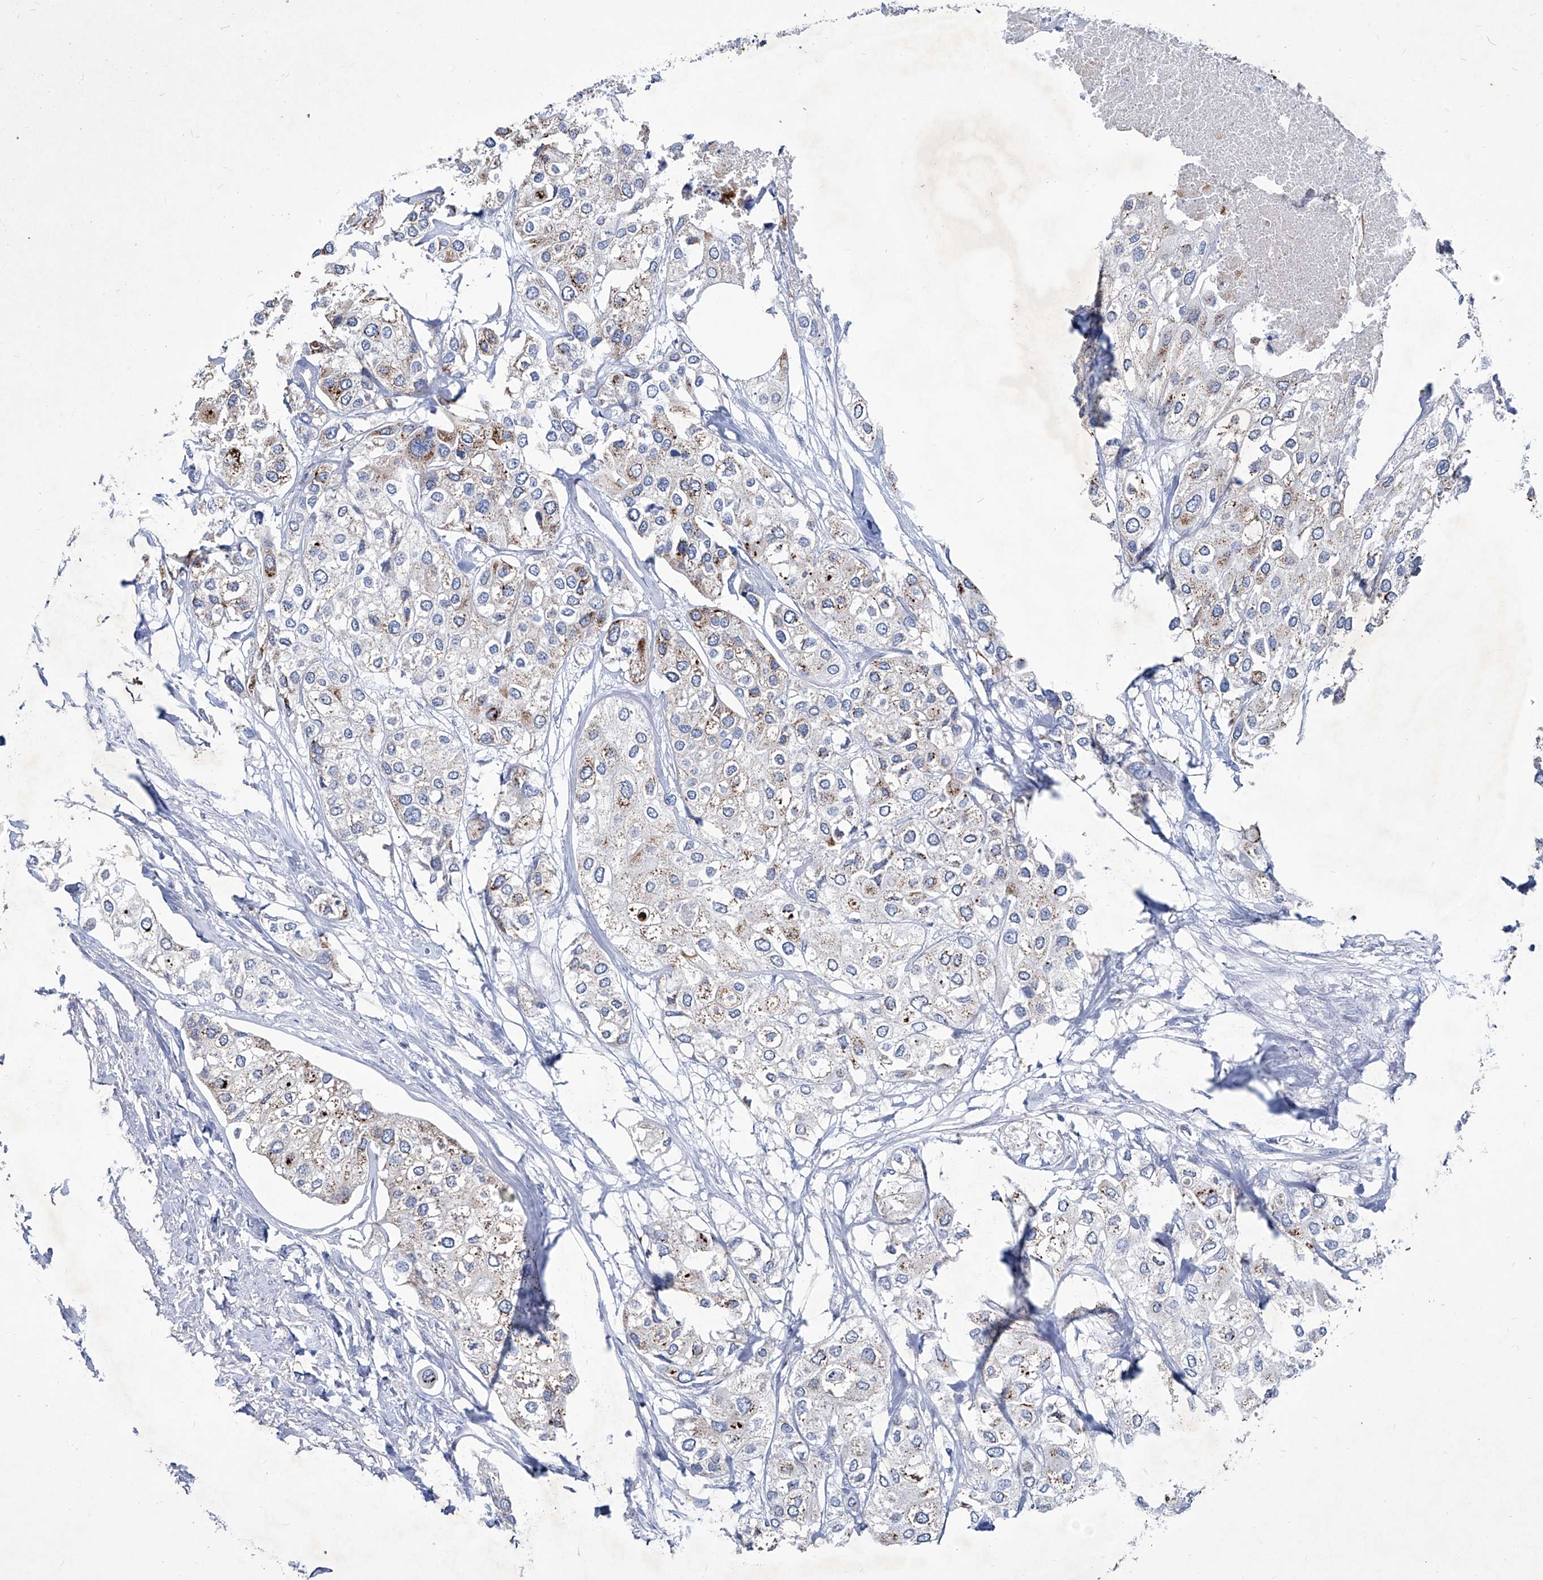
{"staining": {"intensity": "moderate", "quantity": "<25%", "location": "cytoplasmic/membranous"}, "tissue": "urothelial cancer", "cell_type": "Tumor cells", "image_type": "cancer", "snomed": [{"axis": "morphology", "description": "Urothelial carcinoma, High grade"}, {"axis": "topography", "description": "Urinary bladder"}], "caption": "High-grade urothelial carcinoma was stained to show a protein in brown. There is low levels of moderate cytoplasmic/membranous staining in approximately <25% of tumor cells.", "gene": "KLHL17", "patient": {"sex": "male", "age": 64}}